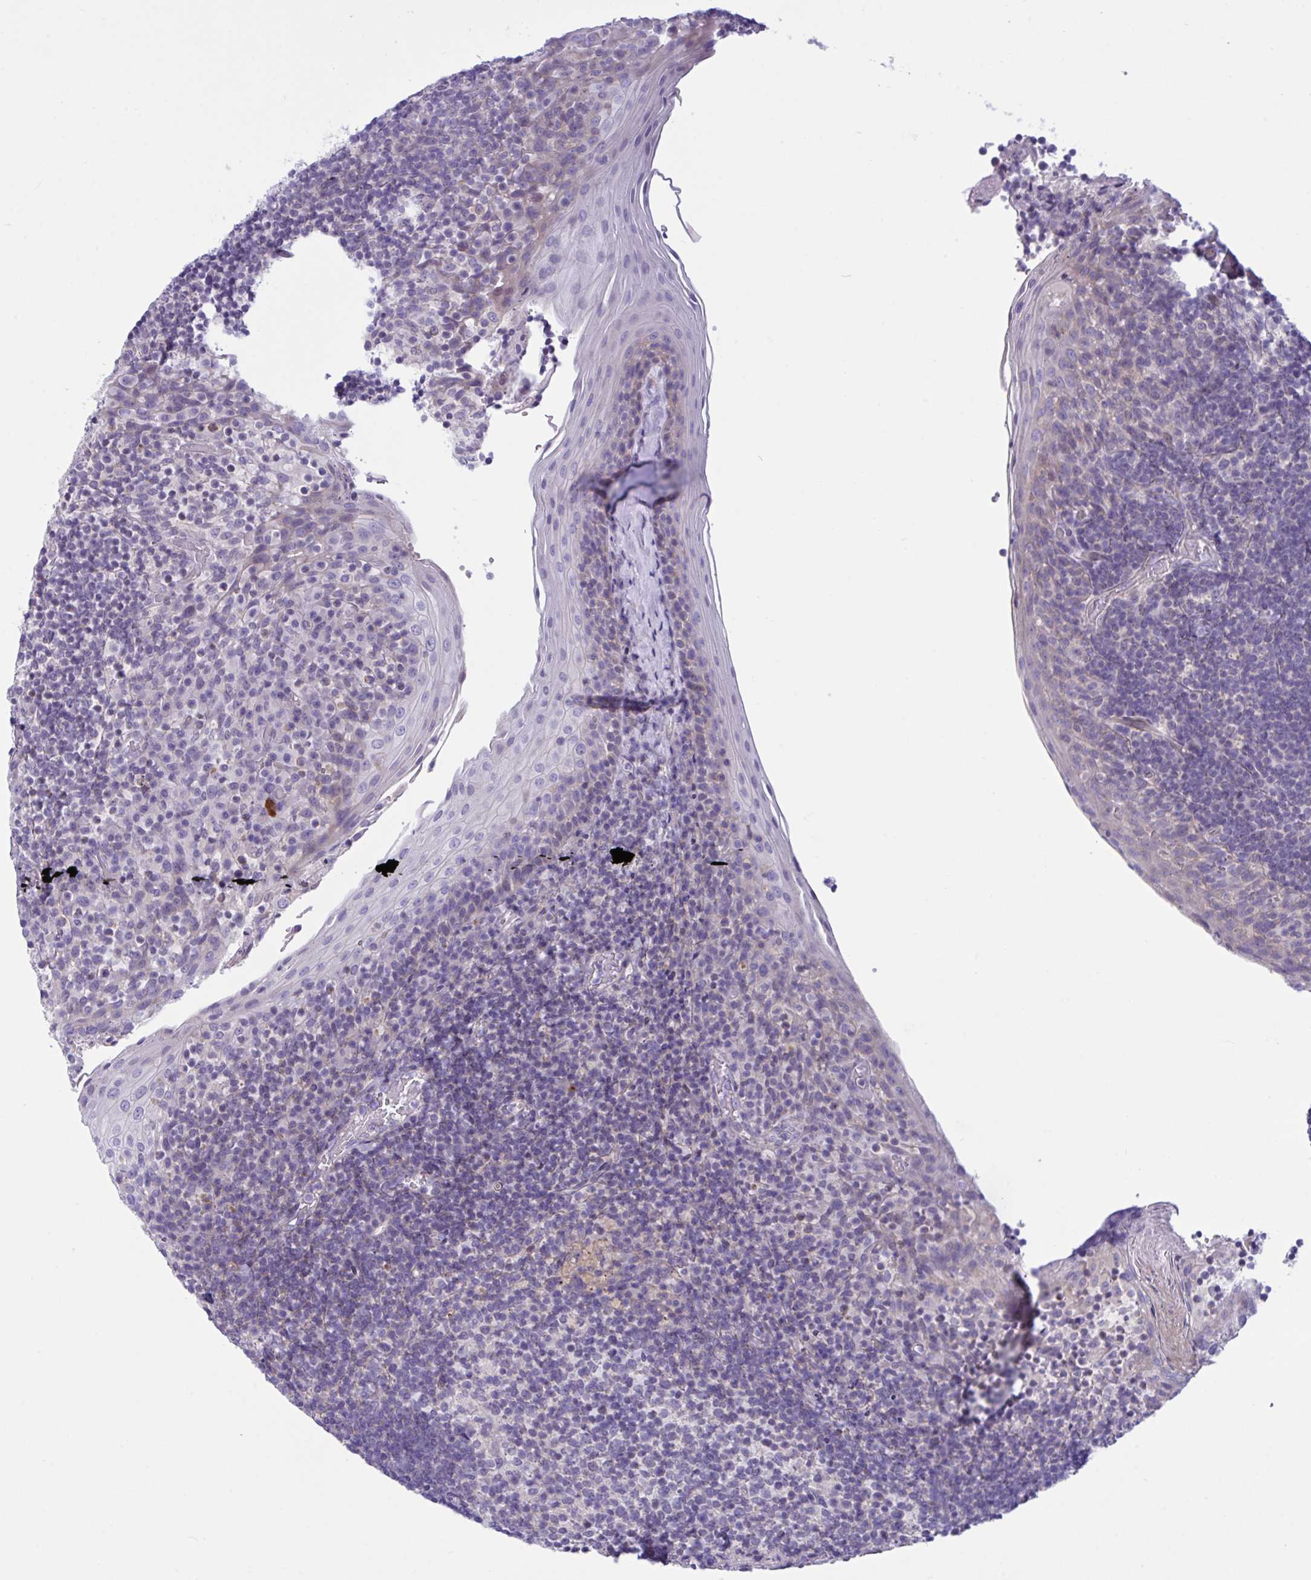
{"staining": {"intensity": "negative", "quantity": "none", "location": "none"}, "tissue": "tonsil", "cell_type": "Germinal center cells", "image_type": "normal", "snomed": [{"axis": "morphology", "description": "Normal tissue, NOS"}, {"axis": "topography", "description": "Tonsil"}], "caption": "This is an IHC histopathology image of unremarkable human tonsil. There is no positivity in germinal center cells.", "gene": "WDR97", "patient": {"sex": "female", "age": 10}}